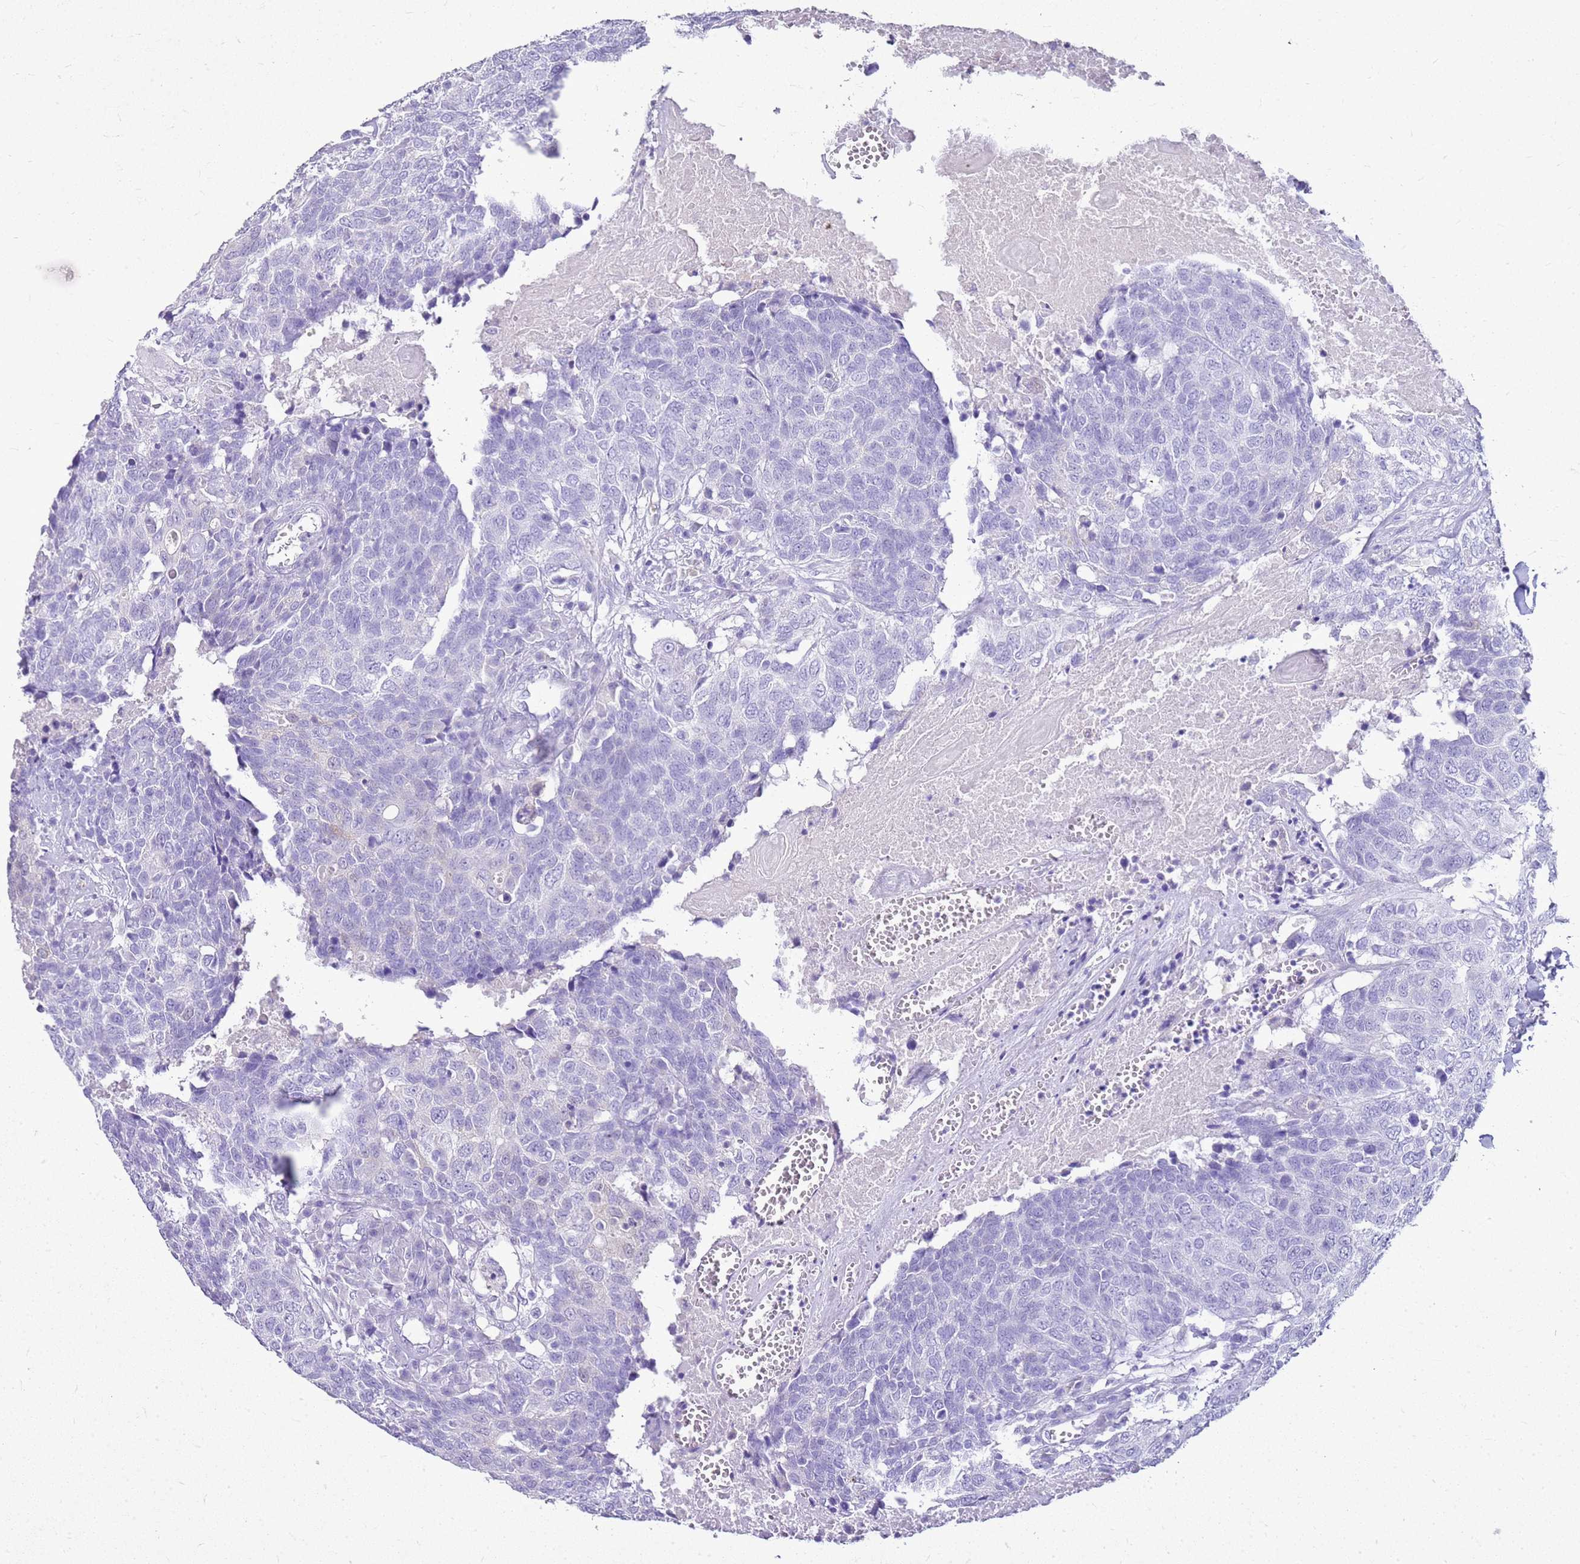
{"staining": {"intensity": "negative", "quantity": "none", "location": "none"}, "tissue": "head and neck cancer", "cell_type": "Tumor cells", "image_type": "cancer", "snomed": [{"axis": "morphology", "description": "Squamous cell carcinoma, NOS"}, {"axis": "topography", "description": "Head-Neck"}], "caption": "IHC photomicrograph of neoplastic tissue: human head and neck cancer stained with DAB reveals no significant protein staining in tumor cells.", "gene": "SULT1E1", "patient": {"sex": "male", "age": 66}}